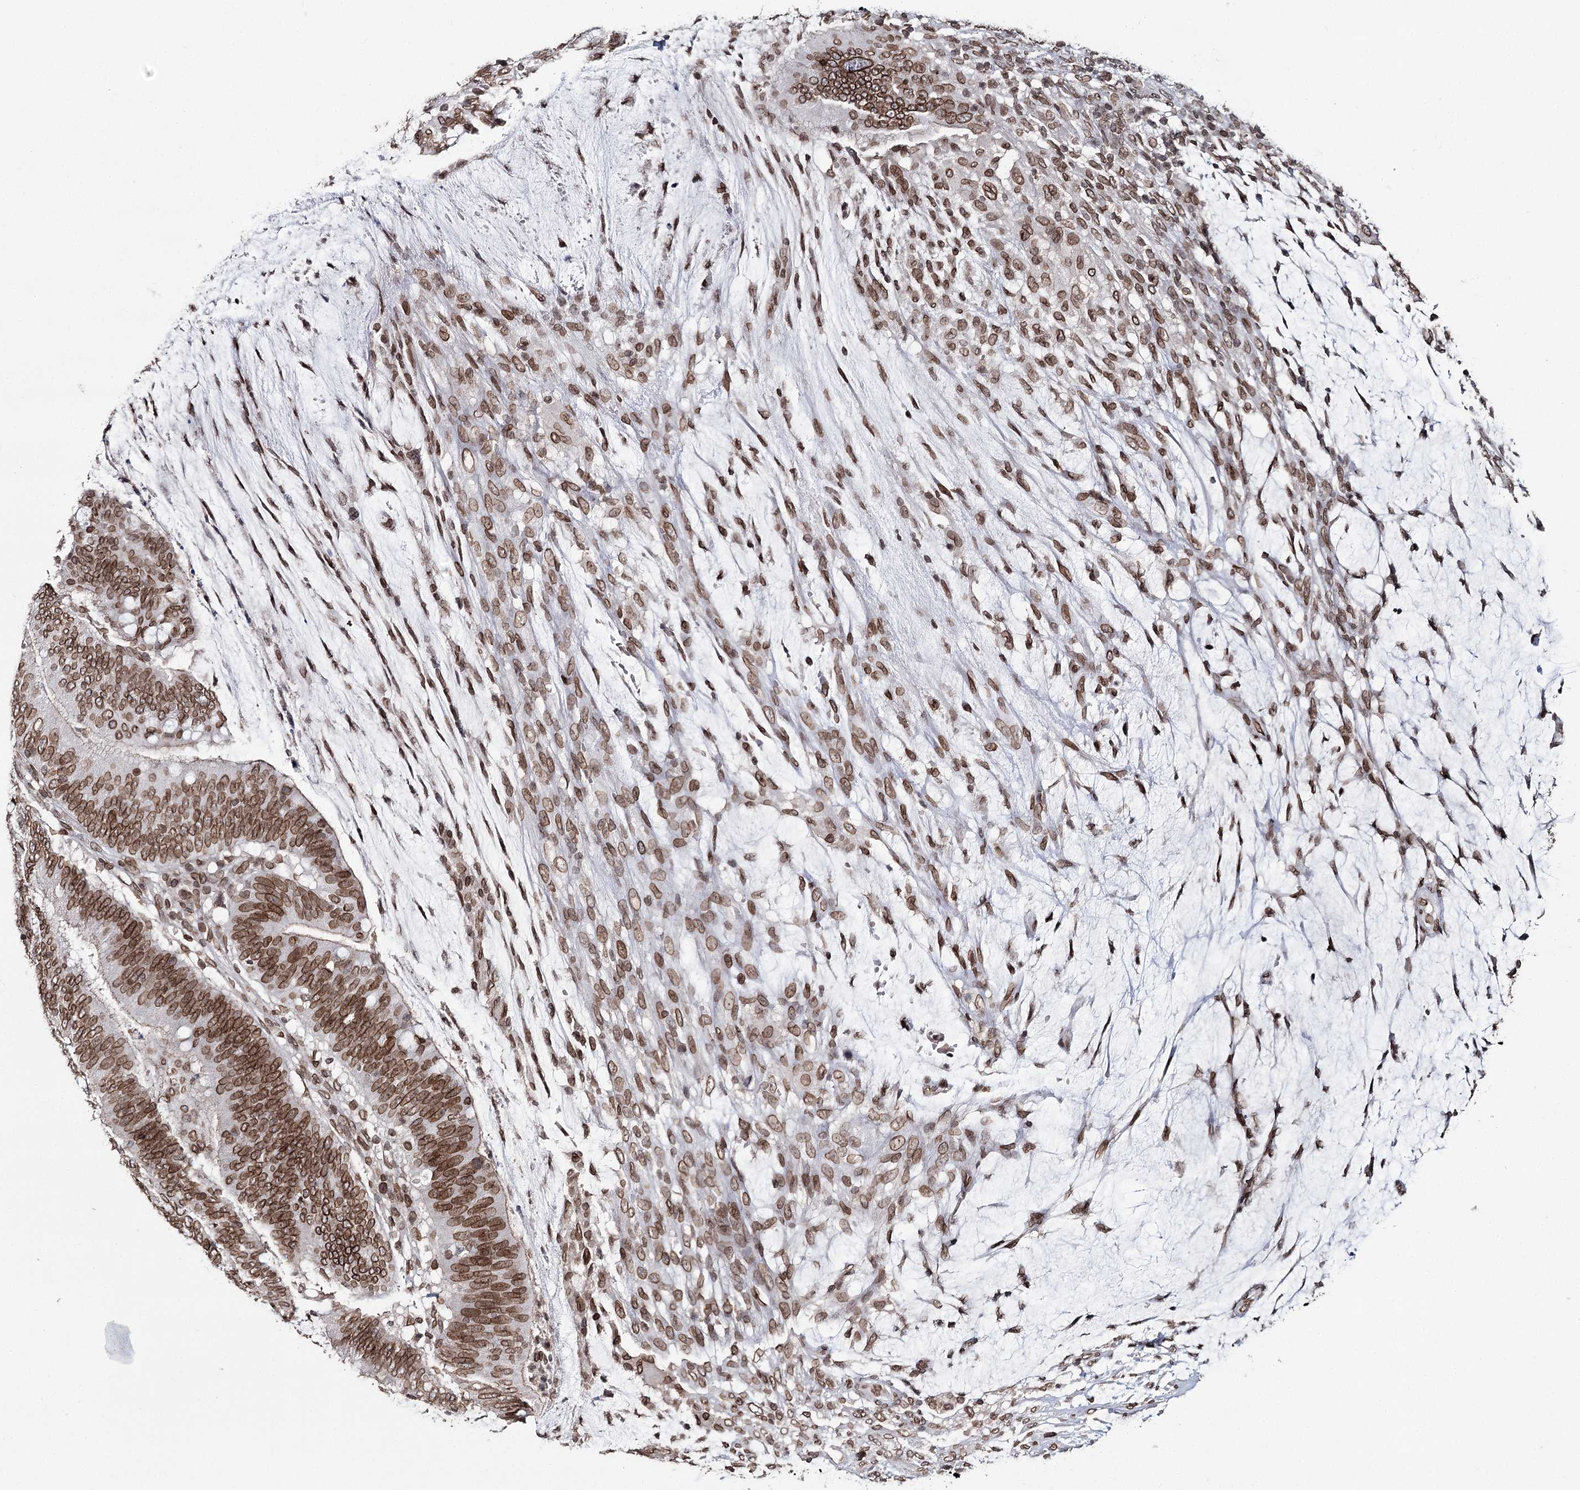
{"staining": {"intensity": "moderate", "quantity": ">75%", "location": "cytoplasmic/membranous,nuclear"}, "tissue": "colorectal cancer", "cell_type": "Tumor cells", "image_type": "cancer", "snomed": [{"axis": "morphology", "description": "Adenocarcinoma, NOS"}, {"axis": "topography", "description": "Colon"}], "caption": "This photomicrograph shows IHC staining of human adenocarcinoma (colorectal), with medium moderate cytoplasmic/membranous and nuclear staining in about >75% of tumor cells.", "gene": "KIAA0930", "patient": {"sex": "female", "age": 66}}